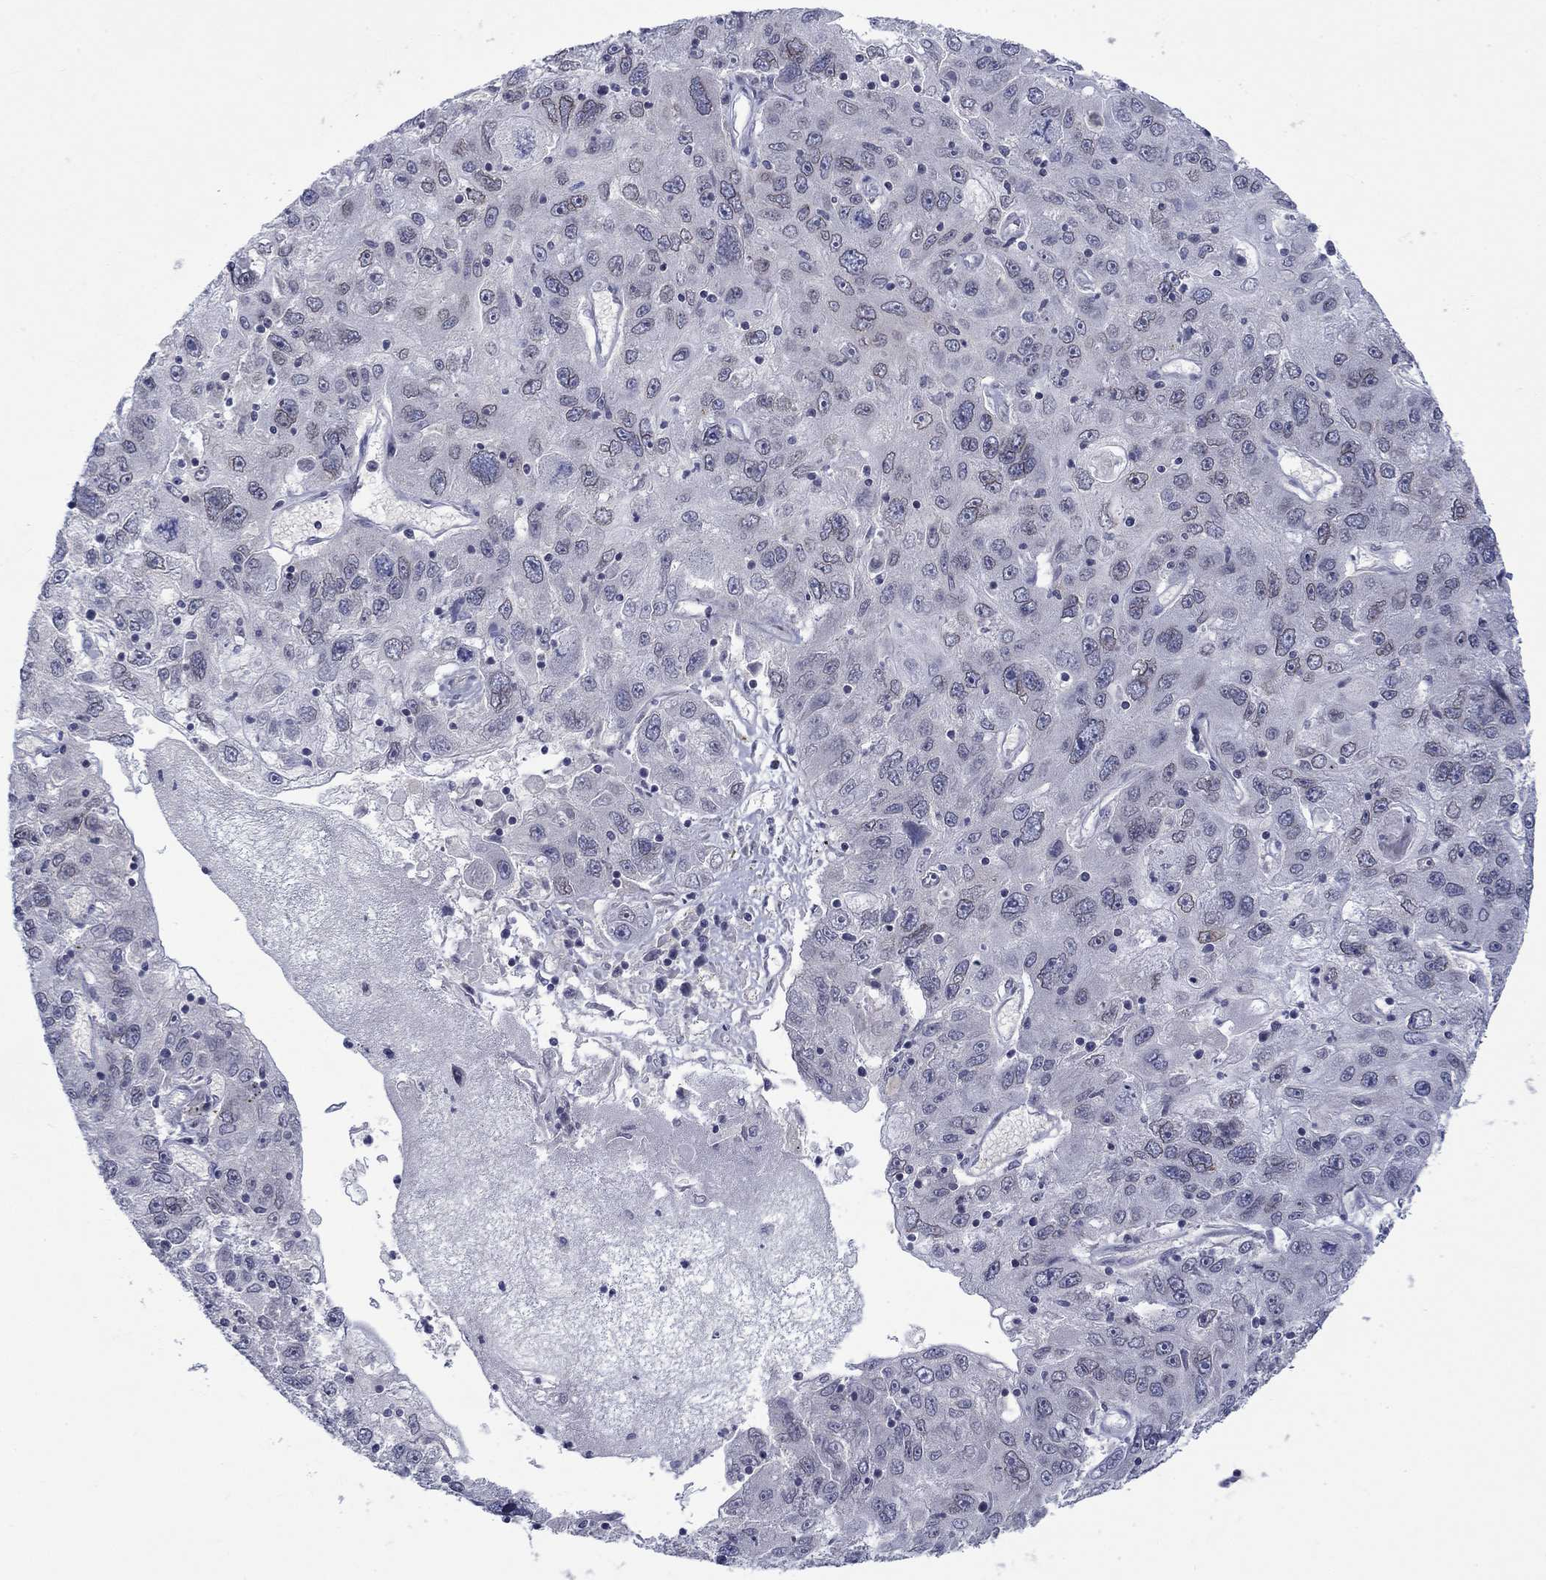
{"staining": {"intensity": "weak", "quantity": "<25%", "location": "cytoplasmic/membranous,nuclear"}, "tissue": "stomach cancer", "cell_type": "Tumor cells", "image_type": "cancer", "snomed": [{"axis": "morphology", "description": "Adenocarcinoma, NOS"}, {"axis": "topography", "description": "Stomach"}], "caption": "The image shows no significant staining in tumor cells of adenocarcinoma (stomach).", "gene": "NSMF", "patient": {"sex": "male", "age": 56}}